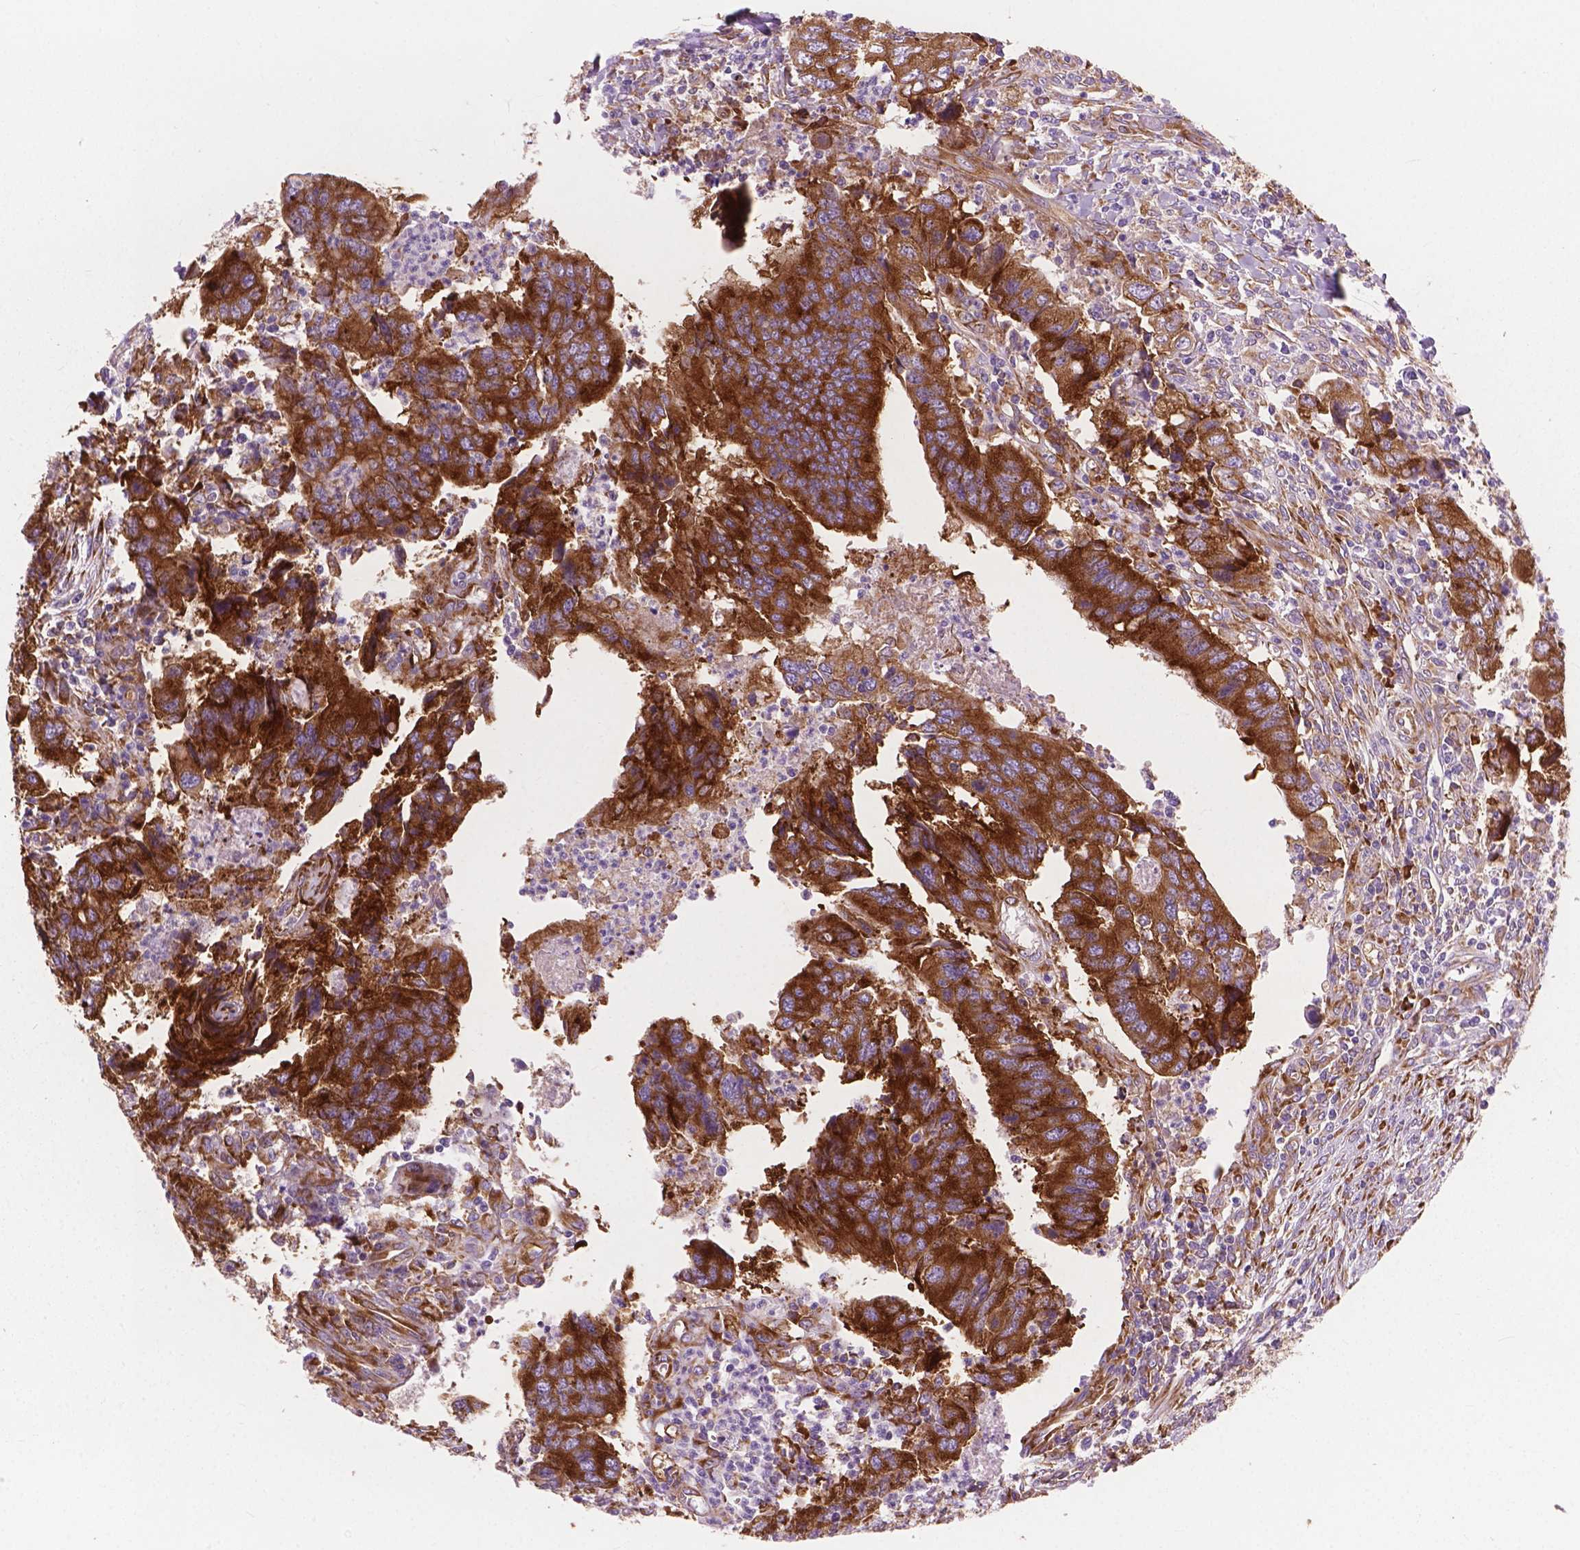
{"staining": {"intensity": "strong", "quantity": ">75%", "location": "cytoplasmic/membranous"}, "tissue": "colorectal cancer", "cell_type": "Tumor cells", "image_type": "cancer", "snomed": [{"axis": "morphology", "description": "Adenocarcinoma, NOS"}, {"axis": "topography", "description": "Colon"}], "caption": "An image showing strong cytoplasmic/membranous positivity in about >75% of tumor cells in colorectal cancer, as visualized by brown immunohistochemical staining.", "gene": "RPL37A", "patient": {"sex": "female", "age": 67}}